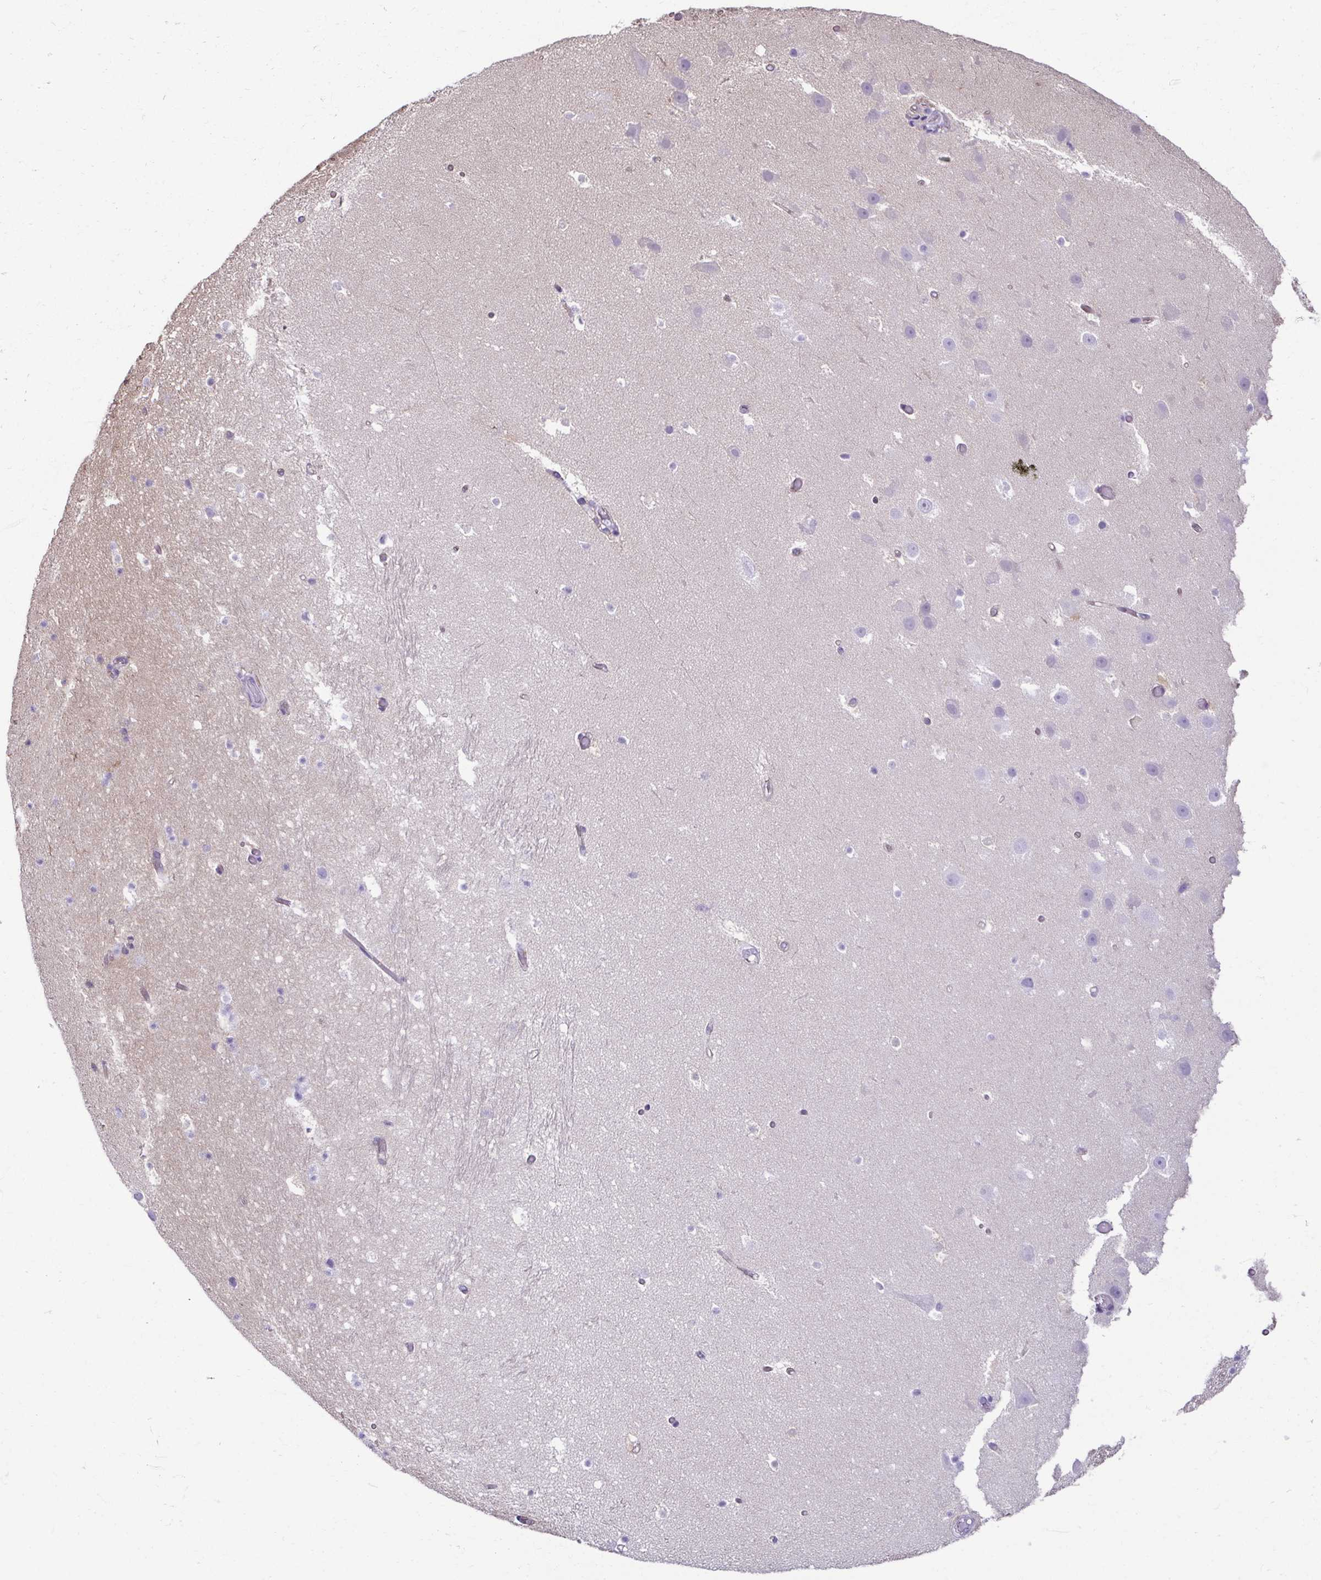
{"staining": {"intensity": "negative", "quantity": "none", "location": "none"}, "tissue": "hippocampus", "cell_type": "Glial cells", "image_type": "normal", "snomed": [{"axis": "morphology", "description": "Normal tissue, NOS"}, {"axis": "topography", "description": "Hippocampus"}], "caption": "Immunohistochemistry micrograph of unremarkable hippocampus: hippocampus stained with DAB exhibits no significant protein positivity in glial cells. (DAB immunohistochemistry (IHC) with hematoxylin counter stain).", "gene": "CASP14", "patient": {"sex": "male", "age": 26}}